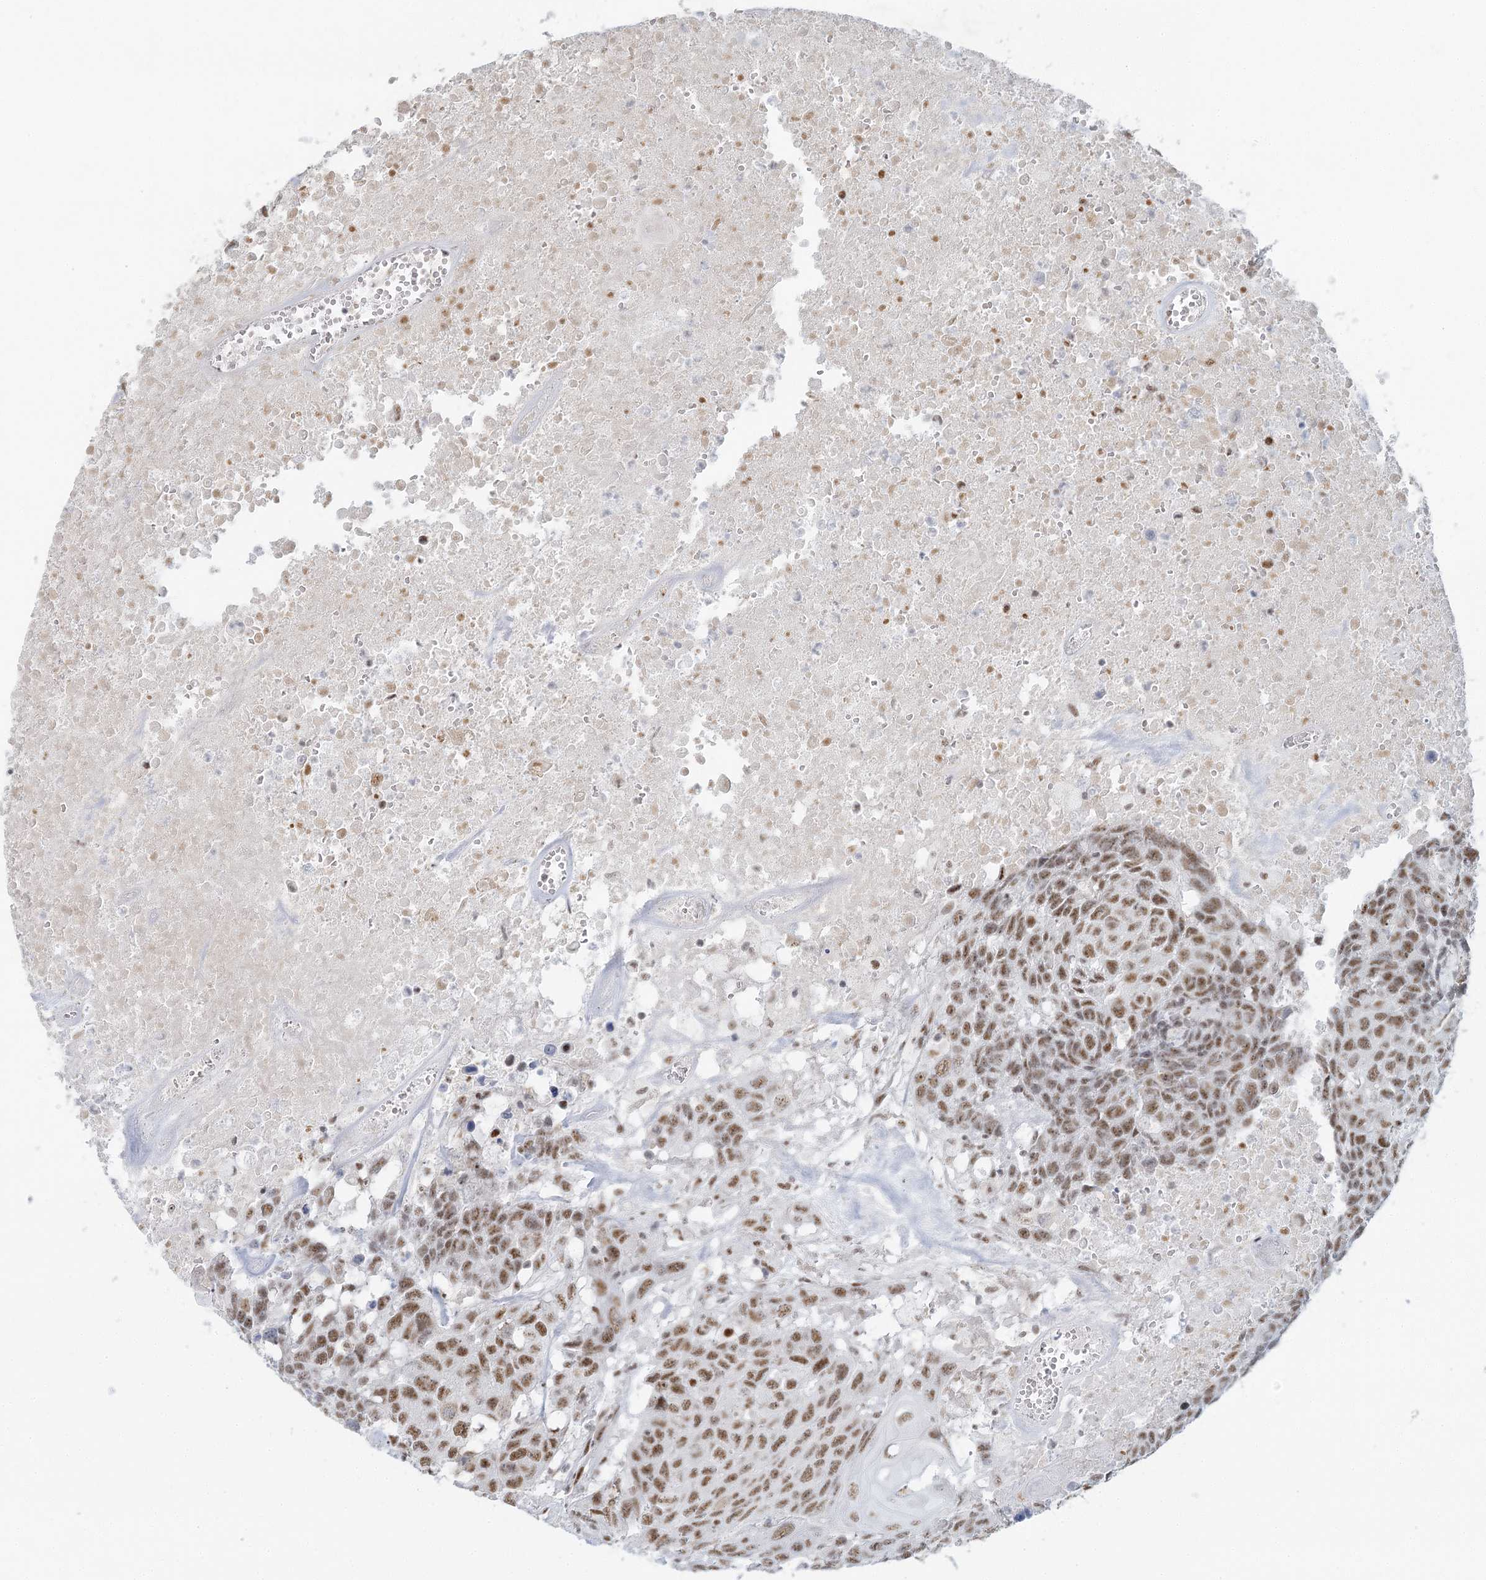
{"staining": {"intensity": "moderate", "quantity": ">75%", "location": "nuclear"}, "tissue": "head and neck cancer", "cell_type": "Tumor cells", "image_type": "cancer", "snomed": [{"axis": "morphology", "description": "Squamous cell carcinoma, NOS"}, {"axis": "topography", "description": "Head-Neck"}], "caption": "Approximately >75% of tumor cells in head and neck cancer (squamous cell carcinoma) demonstrate moderate nuclear protein expression as visualized by brown immunohistochemical staining.", "gene": "U2SURP", "patient": {"sex": "male", "age": 66}}